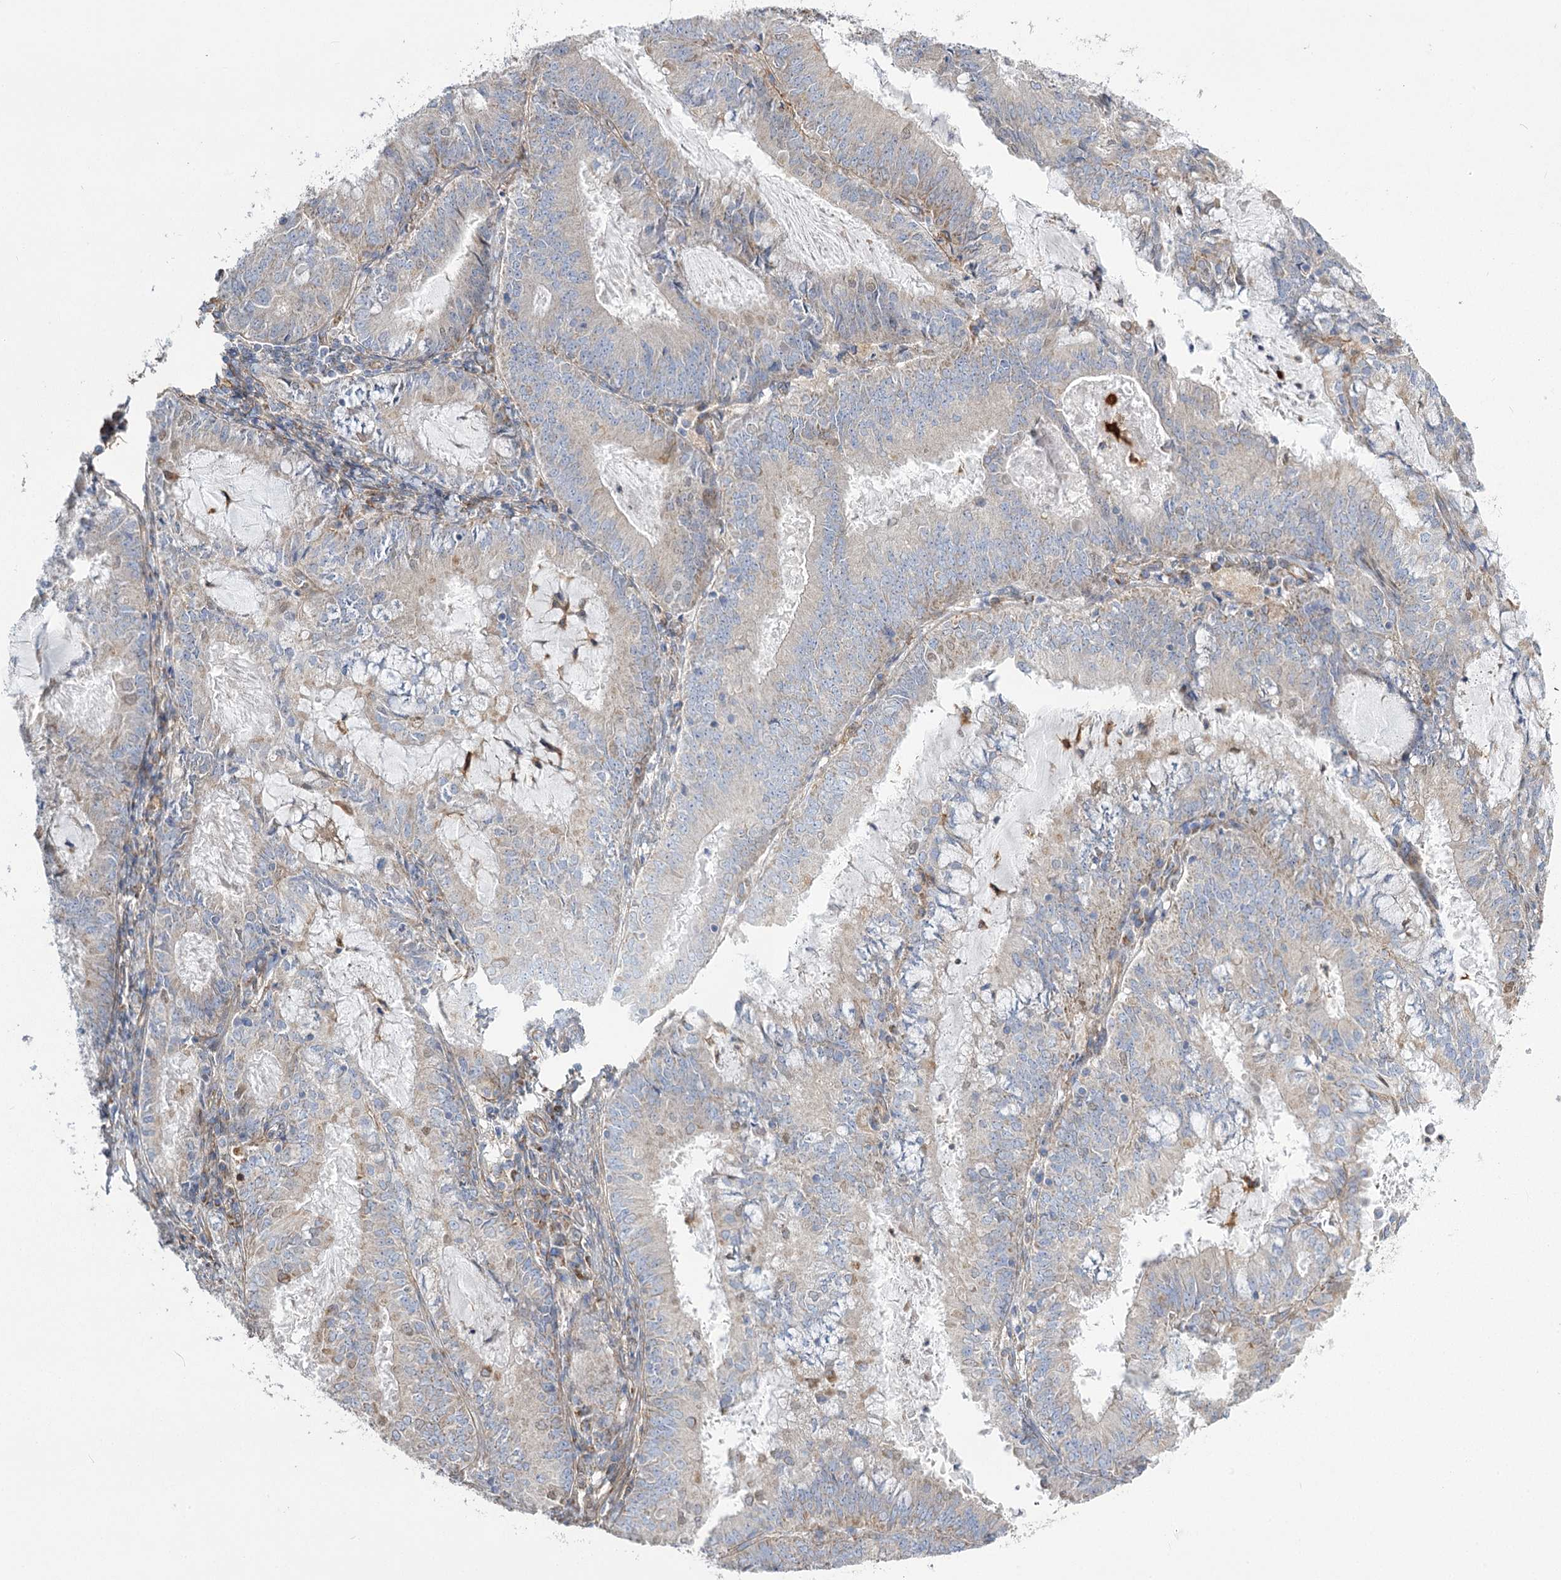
{"staining": {"intensity": "negative", "quantity": "none", "location": "none"}, "tissue": "endometrial cancer", "cell_type": "Tumor cells", "image_type": "cancer", "snomed": [{"axis": "morphology", "description": "Adenocarcinoma, NOS"}, {"axis": "topography", "description": "Endometrium"}], "caption": "Adenocarcinoma (endometrial) was stained to show a protein in brown. There is no significant positivity in tumor cells. The staining was performed using DAB (3,3'-diaminobenzidine) to visualize the protein expression in brown, while the nuclei were stained in blue with hematoxylin (Magnification: 20x).", "gene": "RMDN2", "patient": {"sex": "female", "age": 57}}